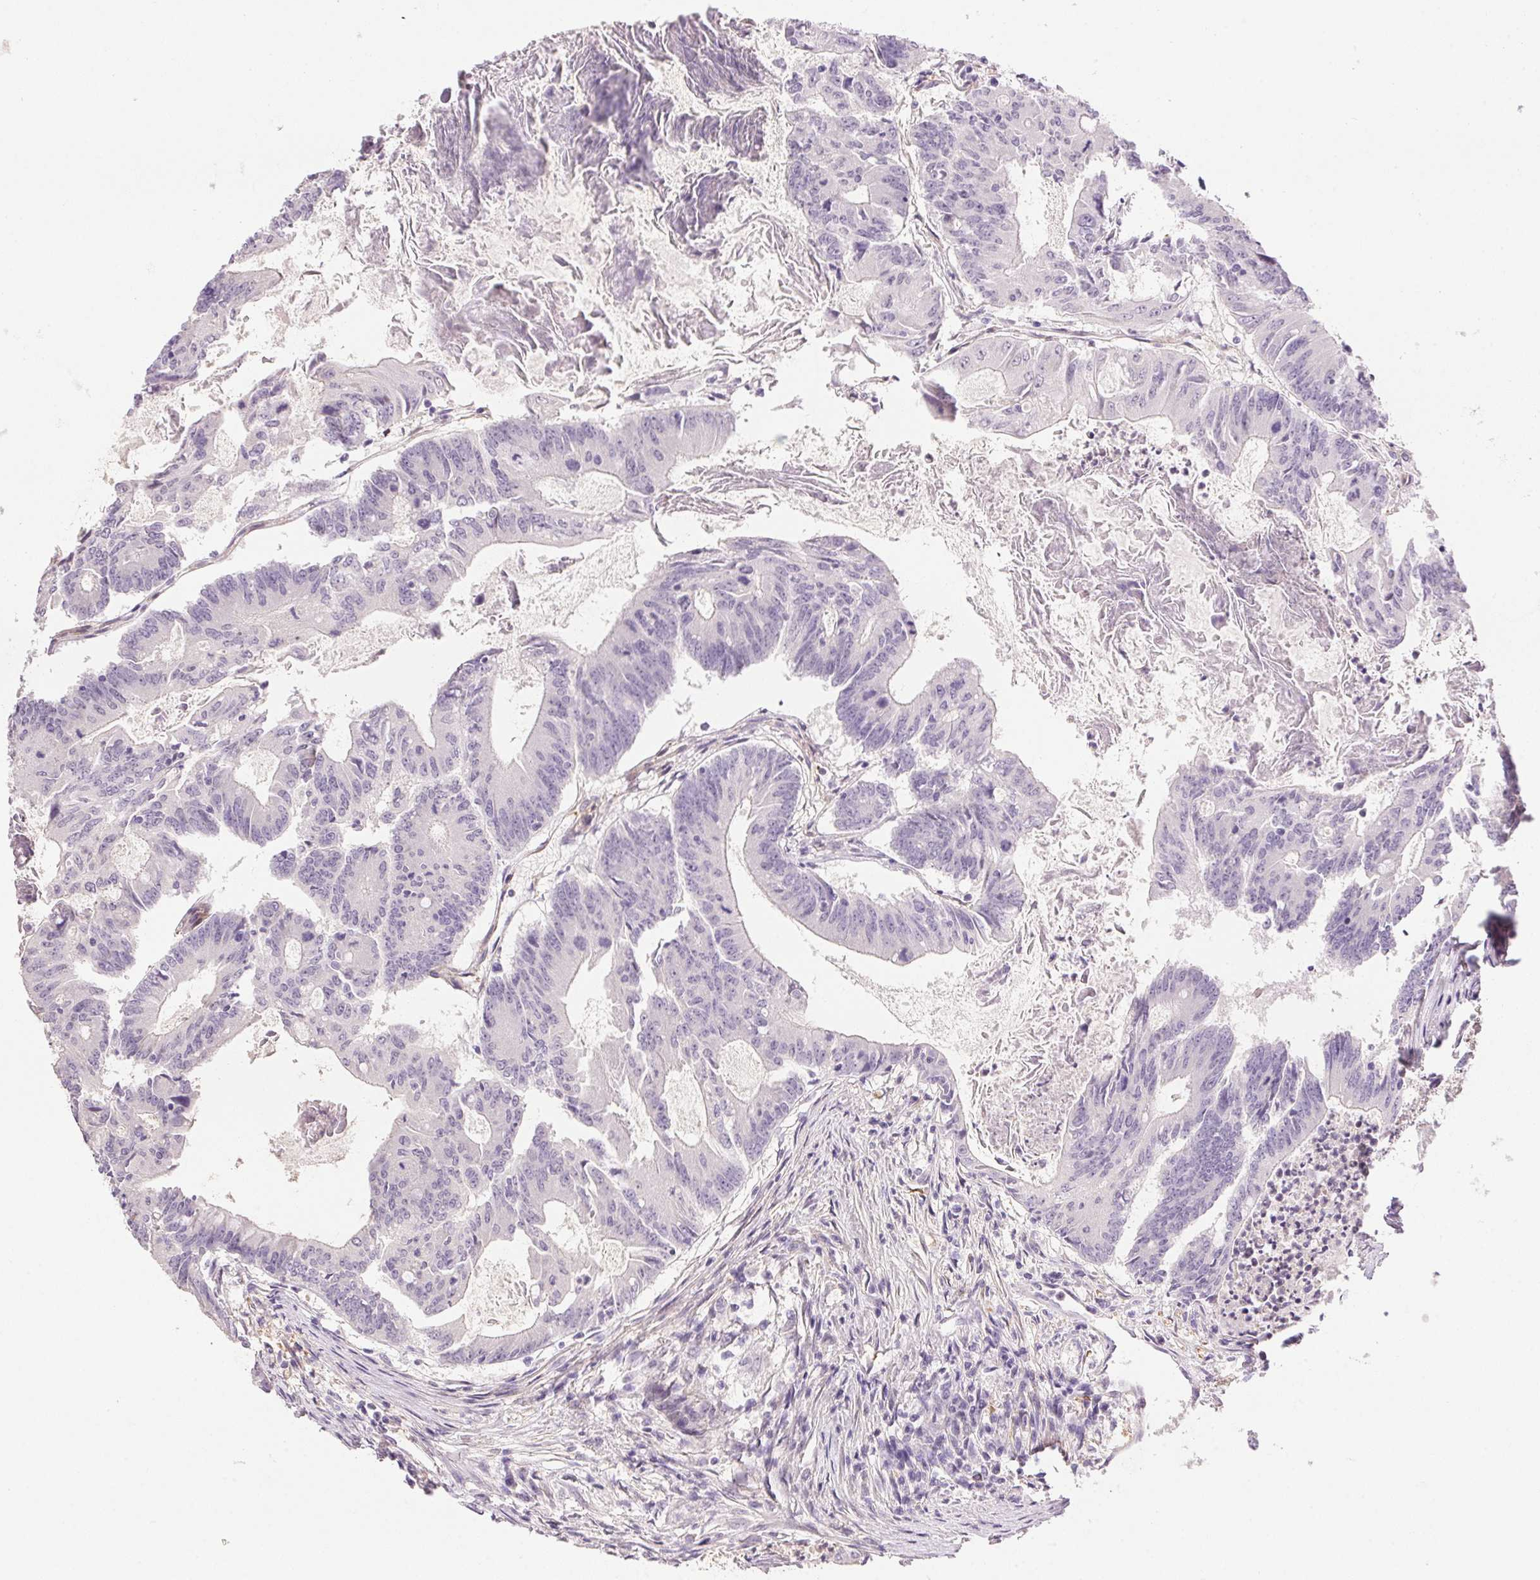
{"staining": {"intensity": "negative", "quantity": "none", "location": "none"}, "tissue": "colorectal cancer", "cell_type": "Tumor cells", "image_type": "cancer", "snomed": [{"axis": "morphology", "description": "Adenocarcinoma, NOS"}, {"axis": "topography", "description": "Colon"}], "caption": "Immunohistochemical staining of adenocarcinoma (colorectal) shows no significant staining in tumor cells.", "gene": "PRL", "patient": {"sex": "female", "age": 70}}